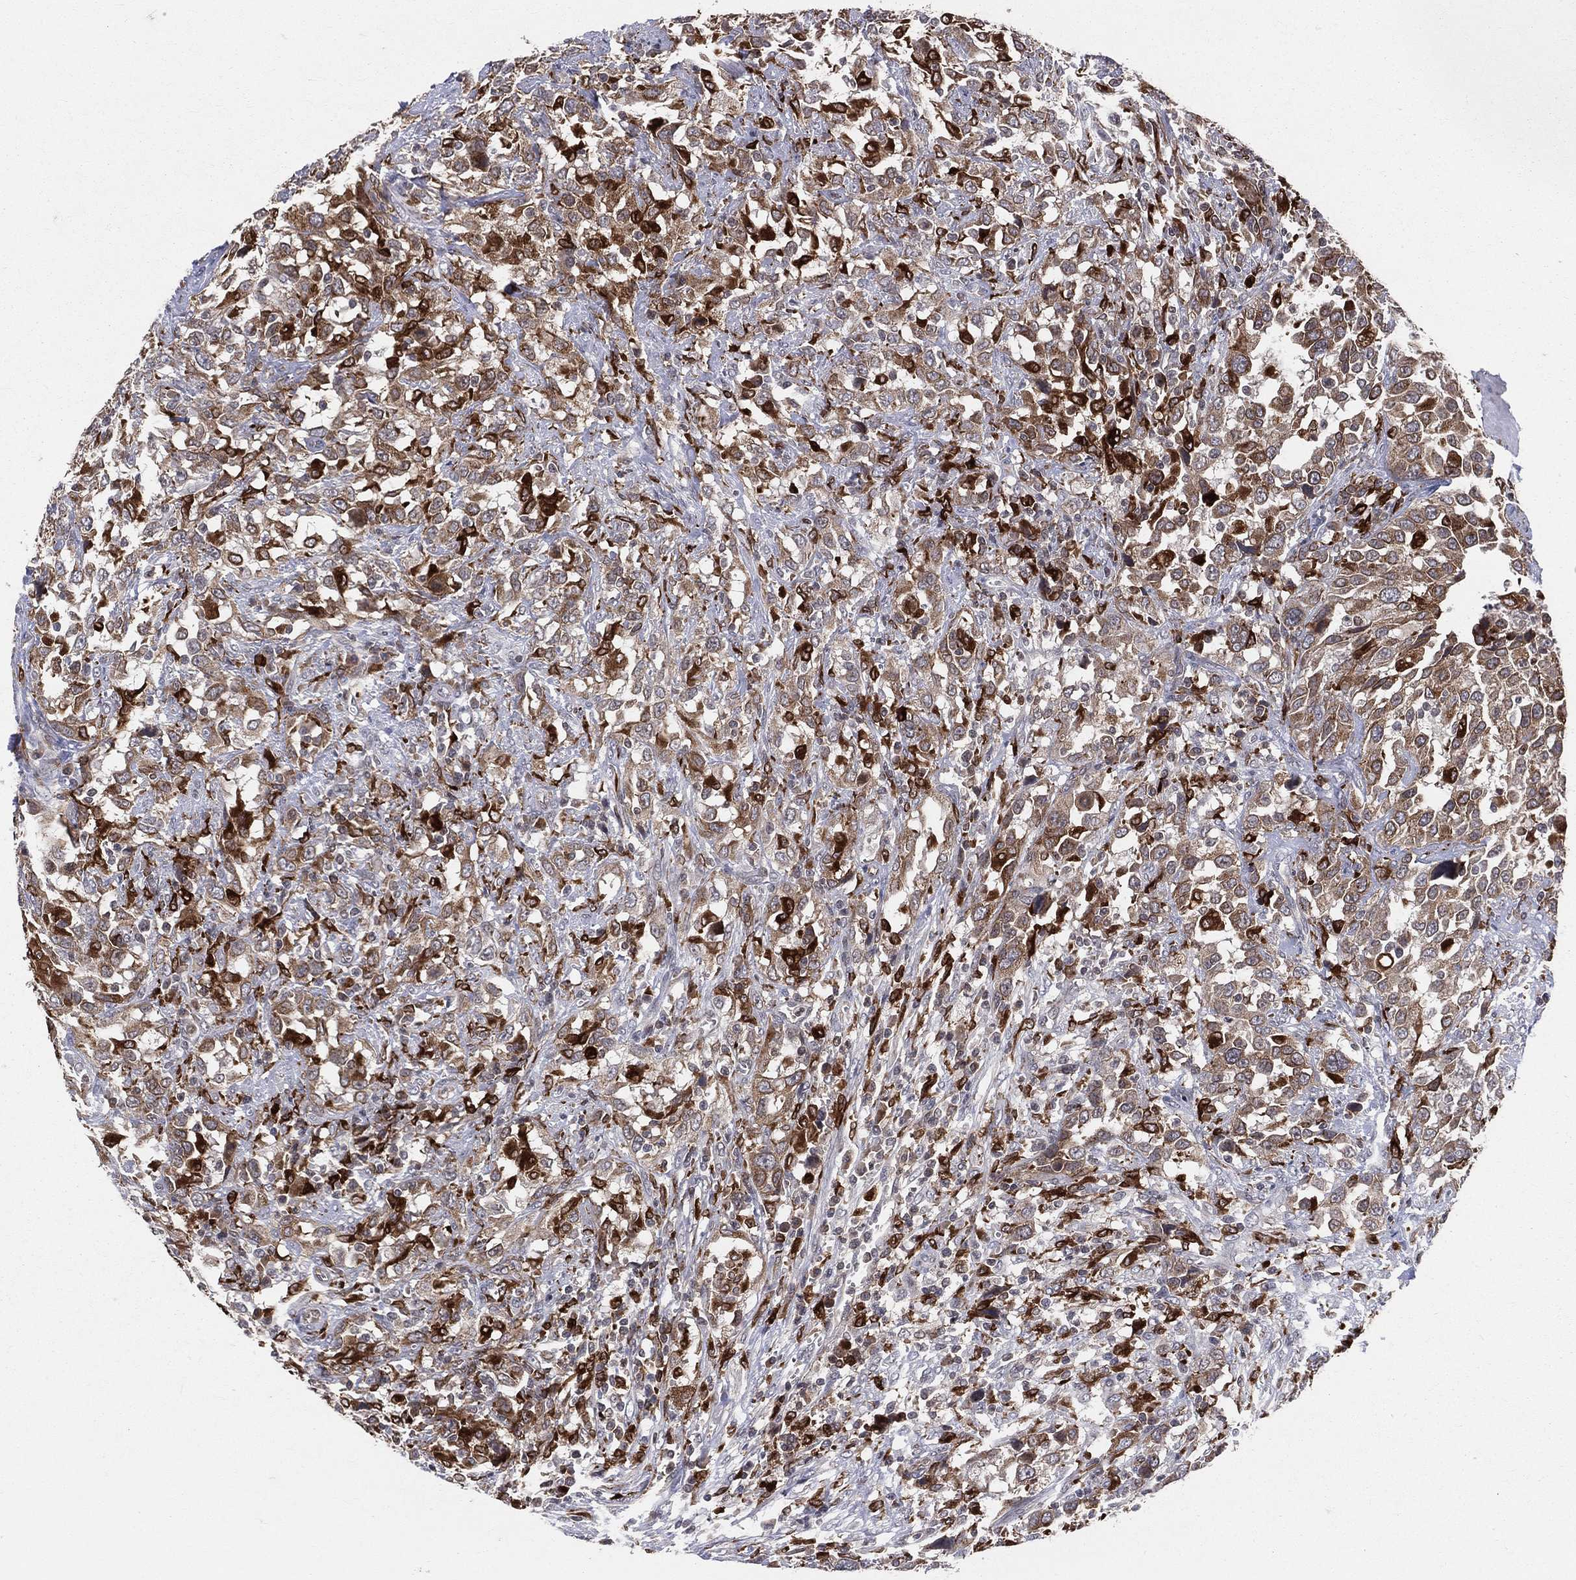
{"staining": {"intensity": "moderate", "quantity": ">75%", "location": "cytoplasmic/membranous"}, "tissue": "urothelial cancer", "cell_type": "Tumor cells", "image_type": "cancer", "snomed": [{"axis": "morphology", "description": "Urothelial carcinoma, NOS"}, {"axis": "morphology", "description": "Urothelial carcinoma, High grade"}, {"axis": "topography", "description": "Urinary bladder"}], "caption": "A histopathology image of transitional cell carcinoma stained for a protein demonstrates moderate cytoplasmic/membranous brown staining in tumor cells.", "gene": "CD74", "patient": {"sex": "female", "age": 64}}